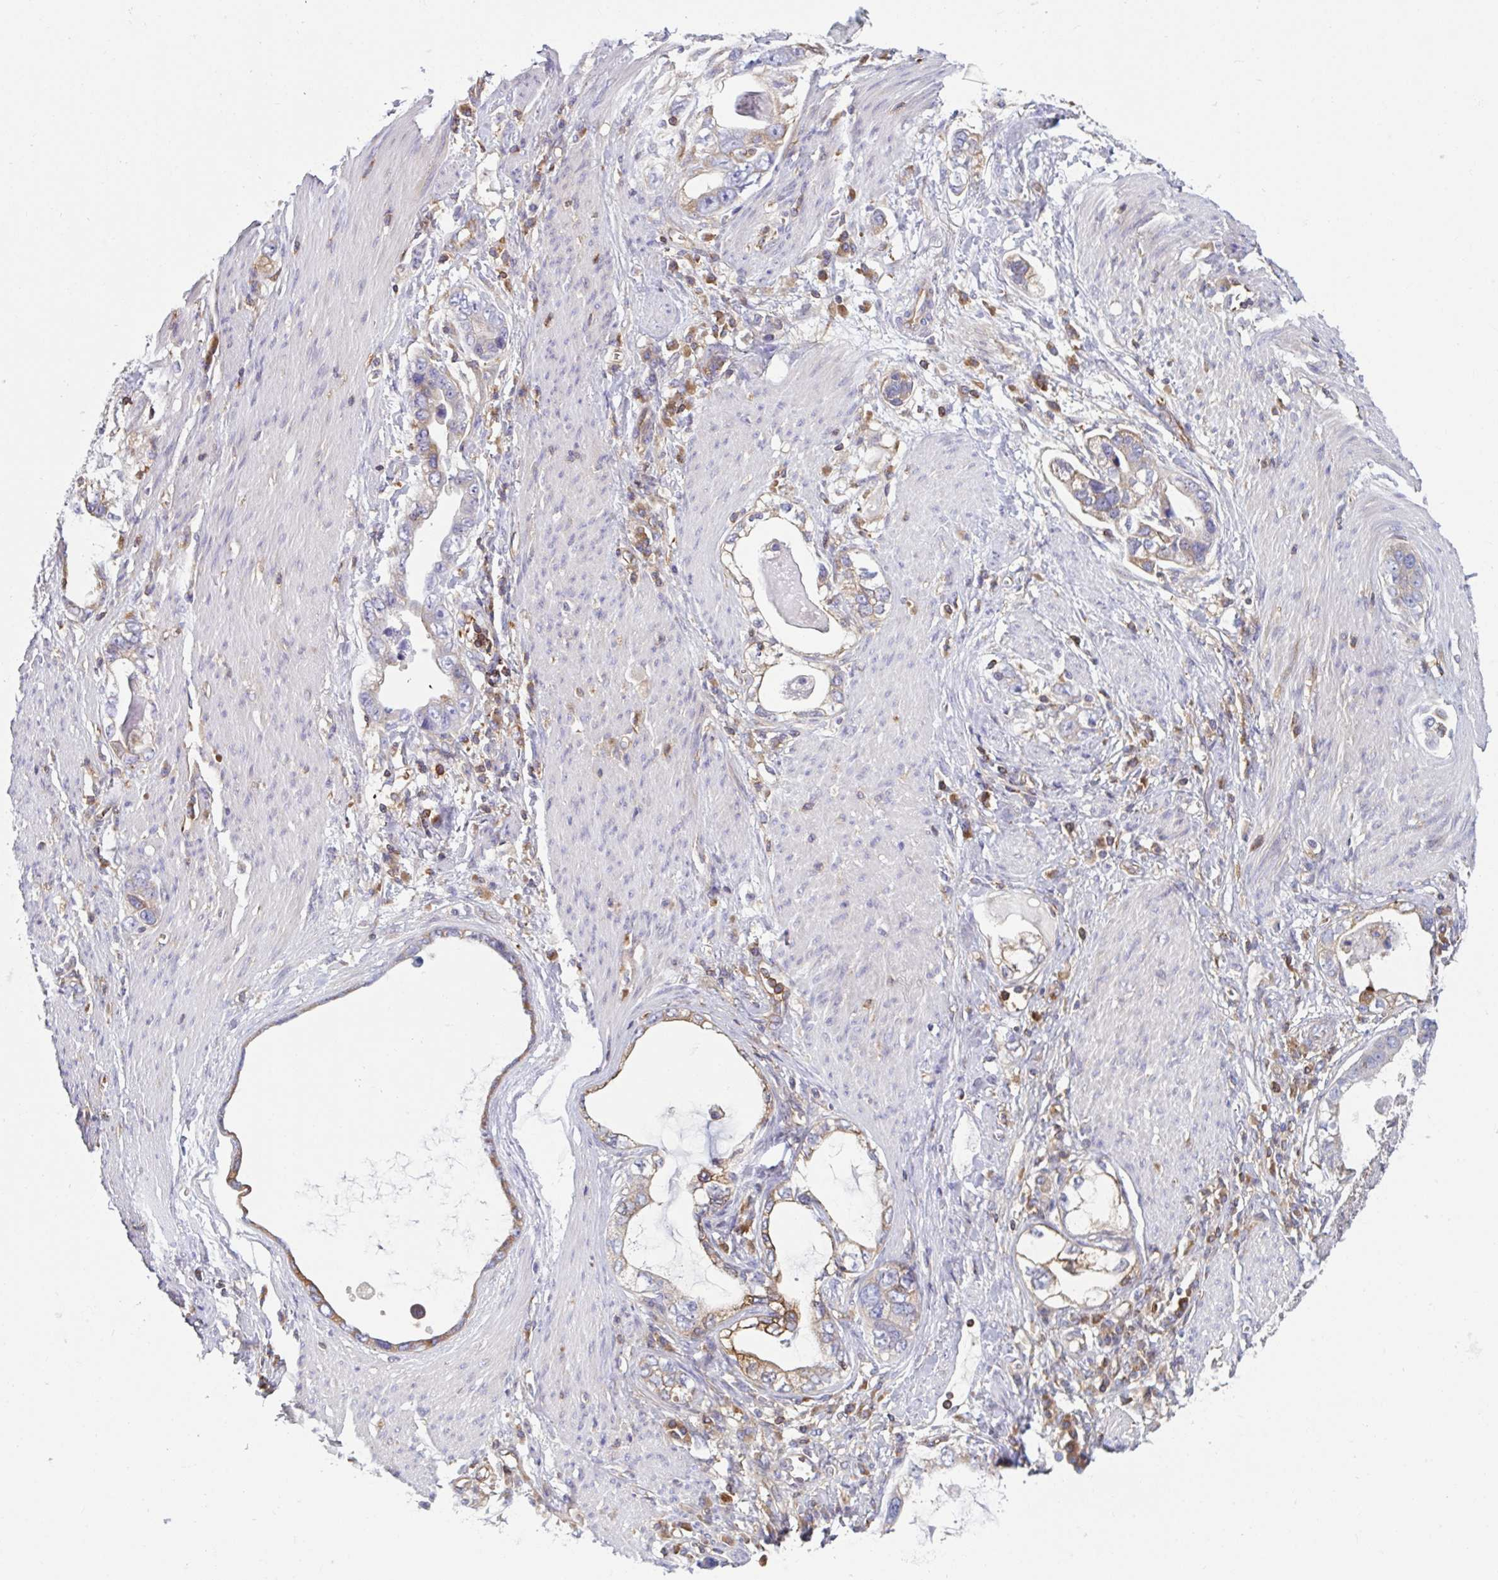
{"staining": {"intensity": "weak", "quantity": ">75%", "location": "cytoplasmic/membranous"}, "tissue": "stomach cancer", "cell_type": "Tumor cells", "image_type": "cancer", "snomed": [{"axis": "morphology", "description": "Adenocarcinoma, NOS"}, {"axis": "topography", "description": "Stomach, lower"}], "caption": "Immunohistochemical staining of human stomach cancer displays low levels of weak cytoplasmic/membranous expression in approximately >75% of tumor cells.", "gene": "TSC22D3", "patient": {"sex": "female", "age": 93}}